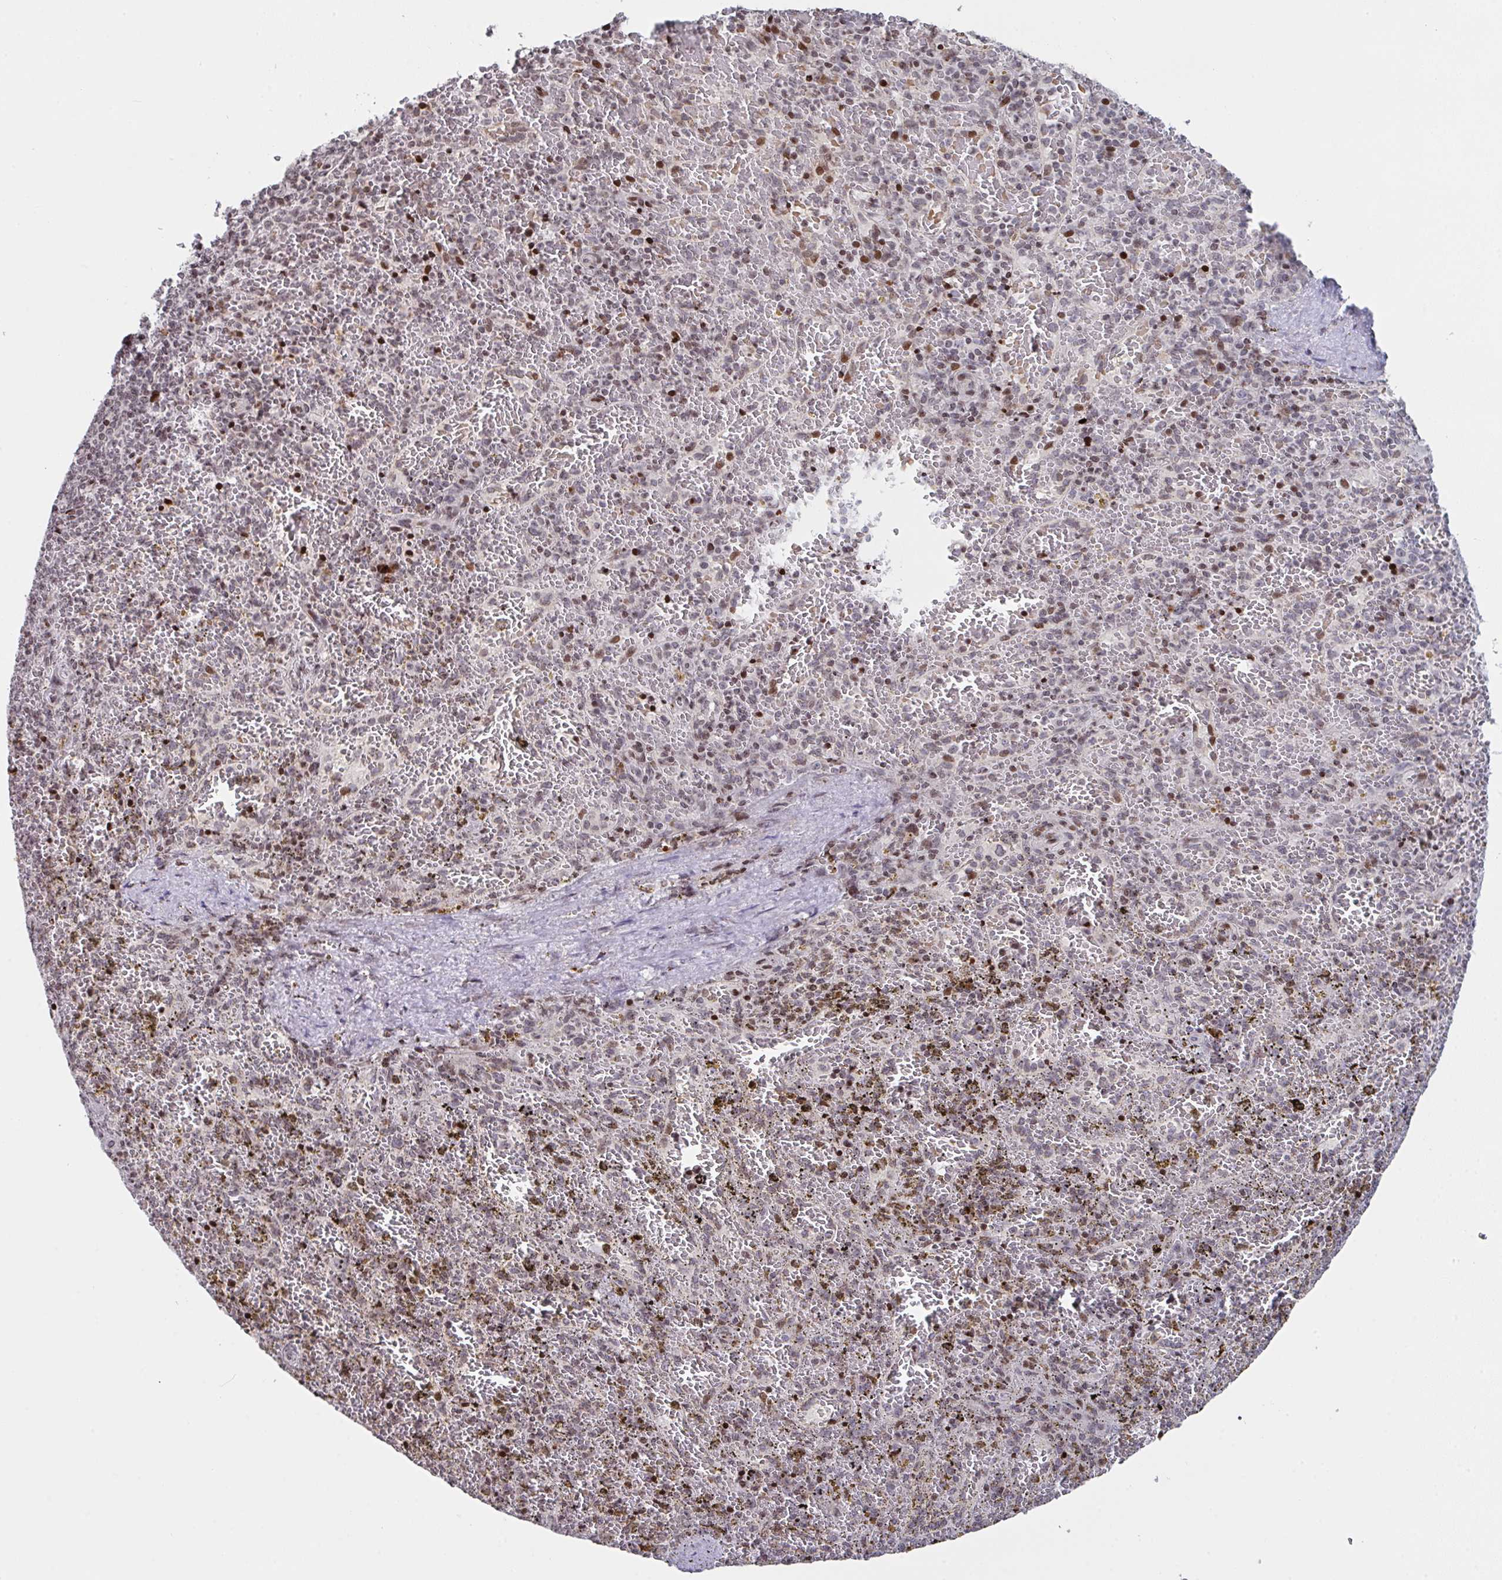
{"staining": {"intensity": "moderate", "quantity": "<25%", "location": "nuclear"}, "tissue": "spleen", "cell_type": "Cells in red pulp", "image_type": "normal", "snomed": [{"axis": "morphology", "description": "Normal tissue, NOS"}, {"axis": "topography", "description": "Spleen"}], "caption": "Spleen stained for a protein (brown) displays moderate nuclear positive staining in about <25% of cells in red pulp.", "gene": "PCDHB8", "patient": {"sex": "female", "age": 50}}